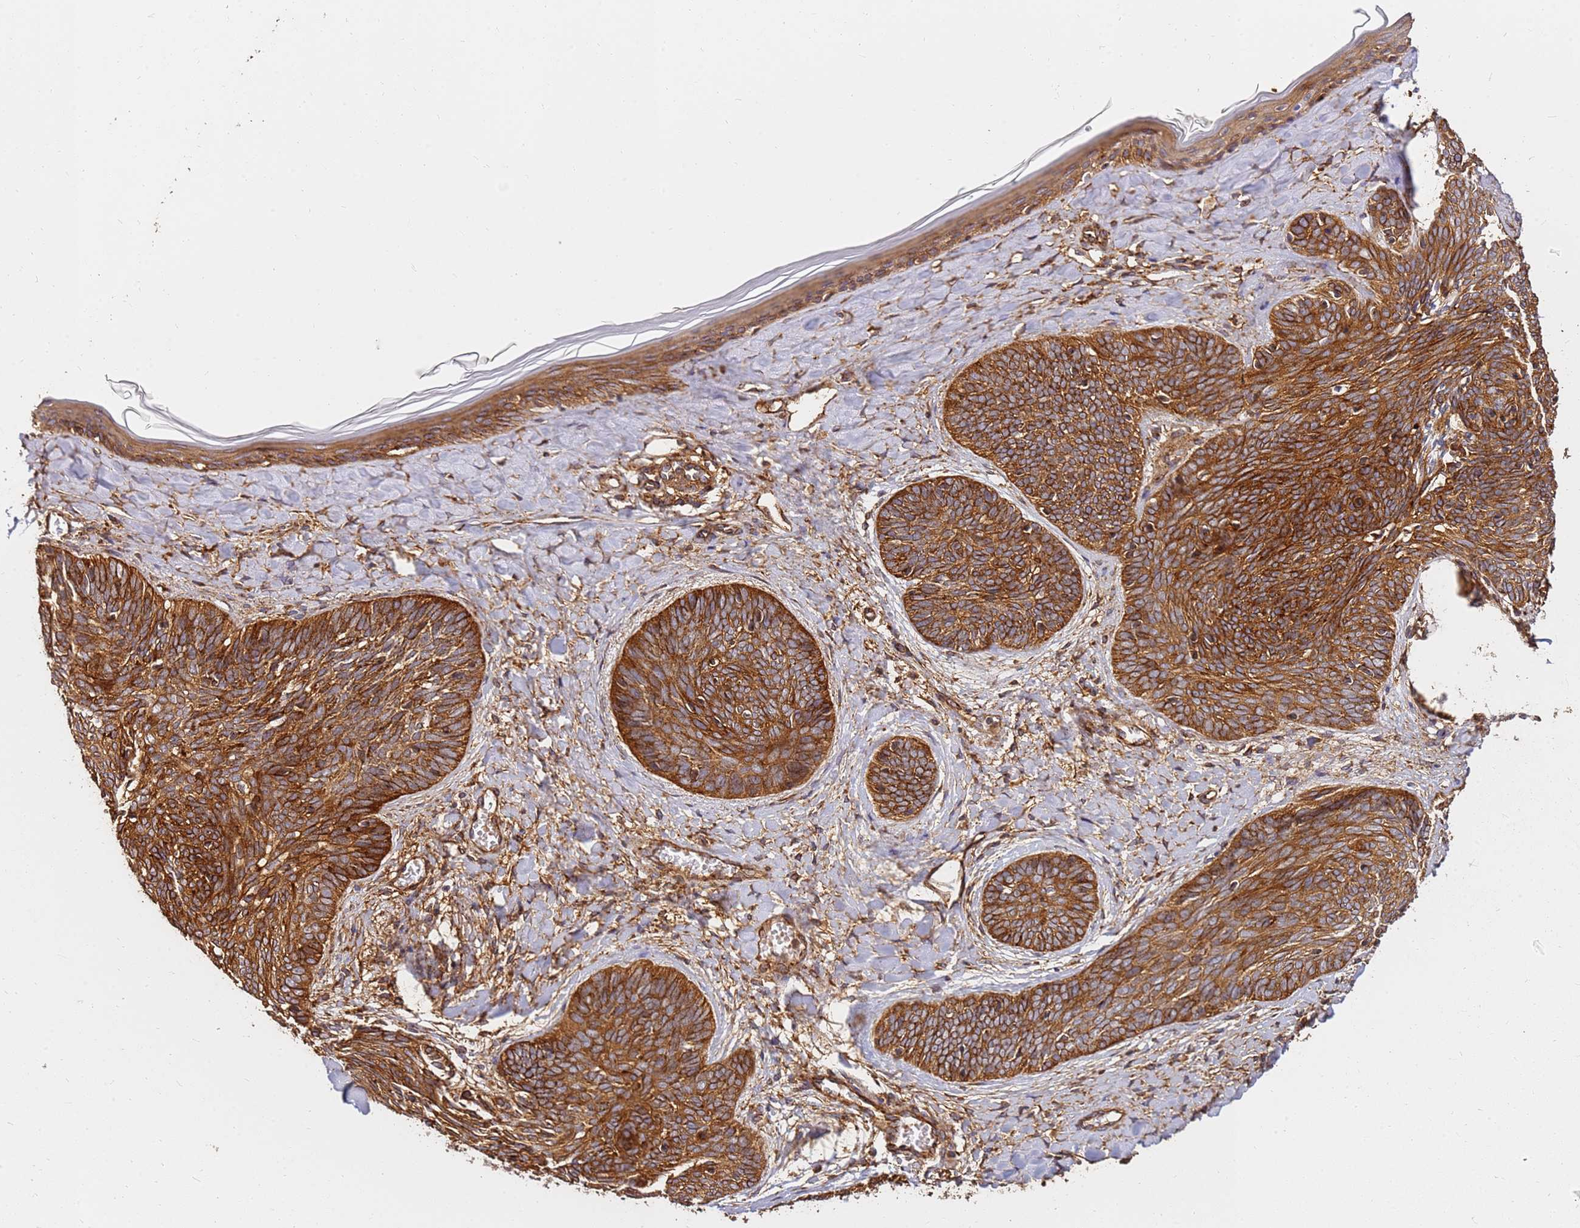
{"staining": {"intensity": "strong", "quantity": ">75%", "location": "cytoplasmic/membranous"}, "tissue": "skin cancer", "cell_type": "Tumor cells", "image_type": "cancer", "snomed": [{"axis": "morphology", "description": "Basal cell carcinoma"}, {"axis": "topography", "description": "Skin"}], "caption": "Immunohistochemical staining of human skin basal cell carcinoma reveals strong cytoplasmic/membranous protein positivity in about >75% of tumor cells.", "gene": "DVL3", "patient": {"sex": "female", "age": 81}}